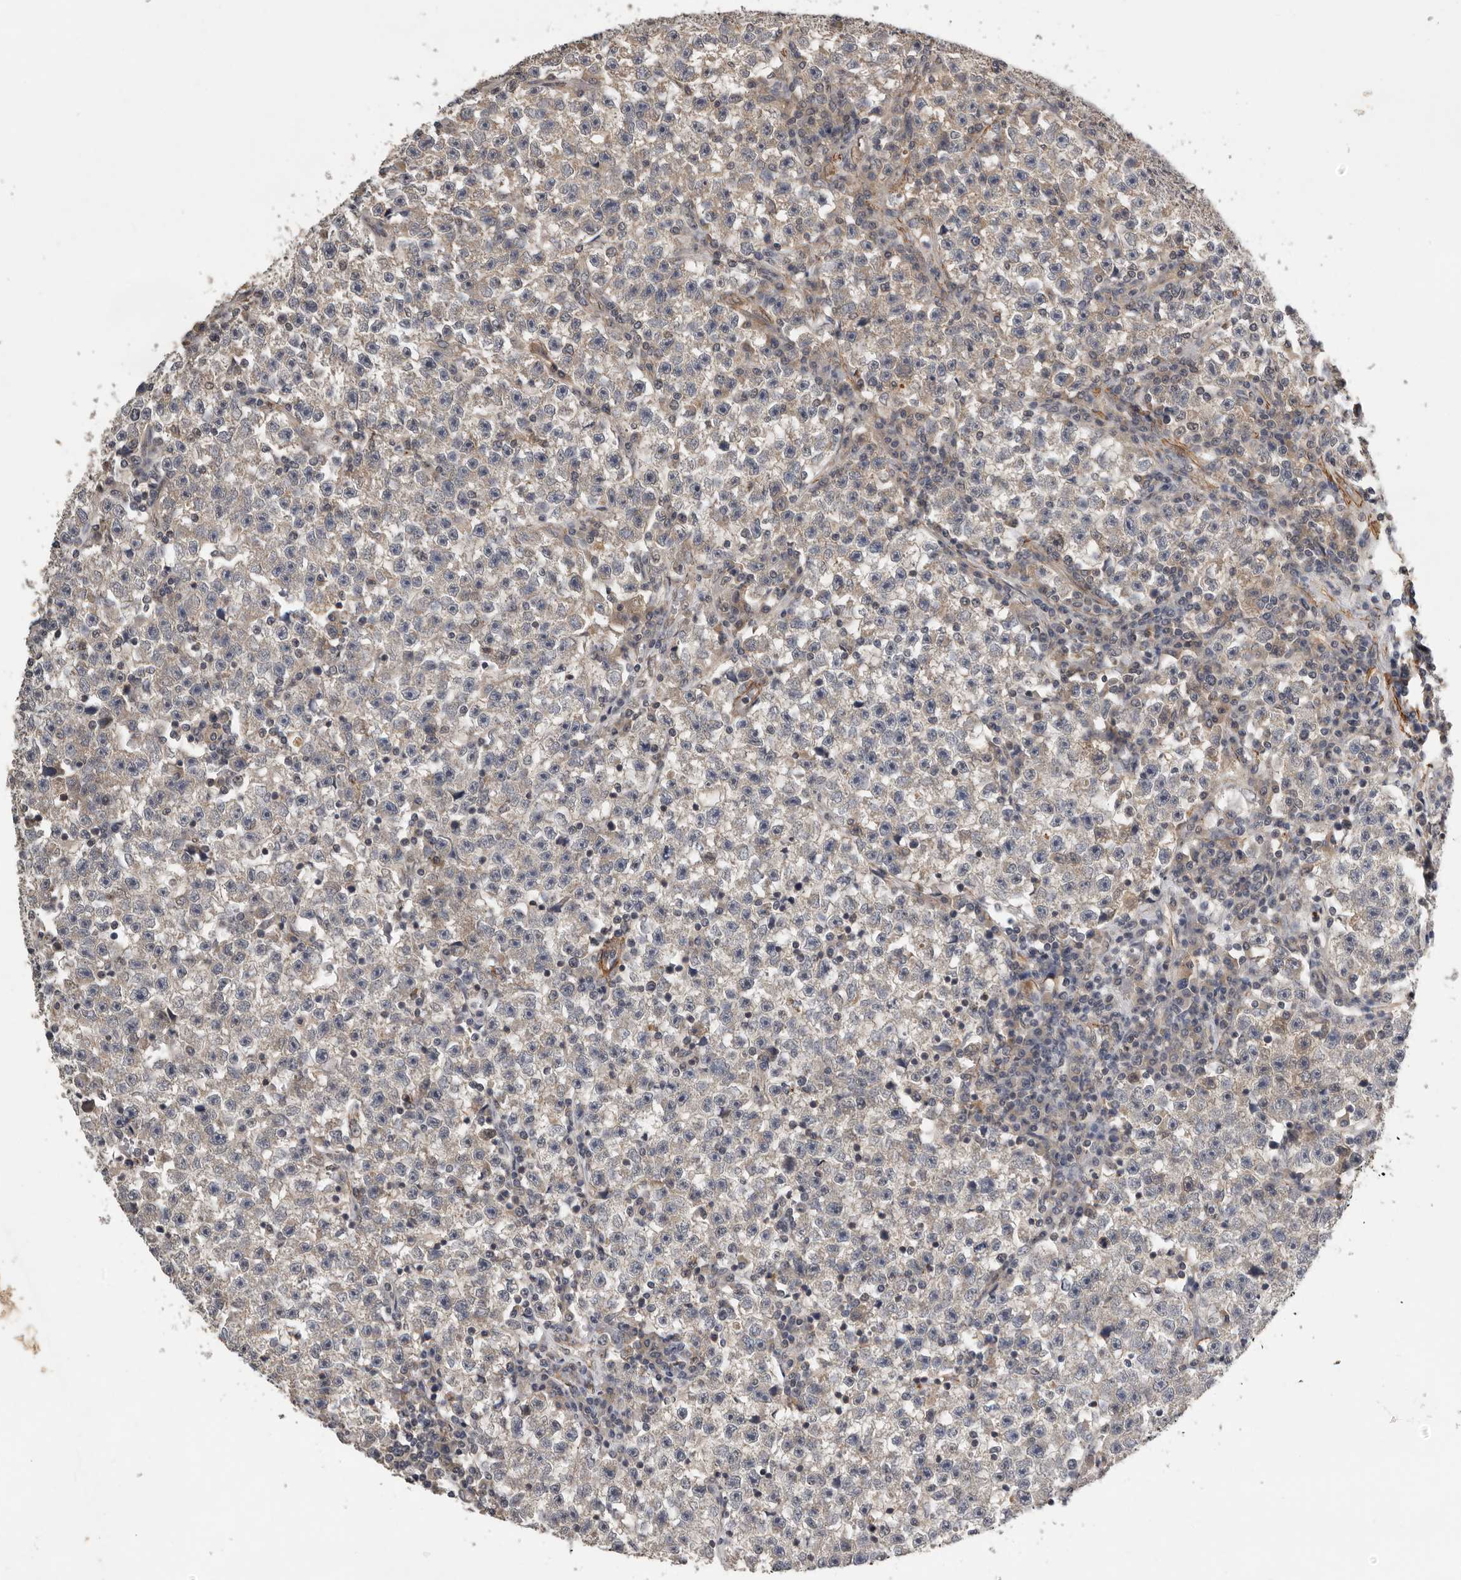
{"staining": {"intensity": "weak", "quantity": "25%-75%", "location": "cytoplasmic/membranous"}, "tissue": "testis cancer", "cell_type": "Tumor cells", "image_type": "cancer", "snomed": [{"axis": "morphology", "description": "Seminoma, NOS"}, {"axis": "topography", "description": "Testis"}], "caption": "IHC micrograph of neoplastic tissue: testis seminoma stained using immunohistochemistry exhibits low levels of weak protein expression localized specifically in the cytoplasmic/membranous of tumor cells, appearing as a cytoplasmic/membranous brown color.", "gene": "RNF157", "patient": {"sex": "male", "age": 22}}